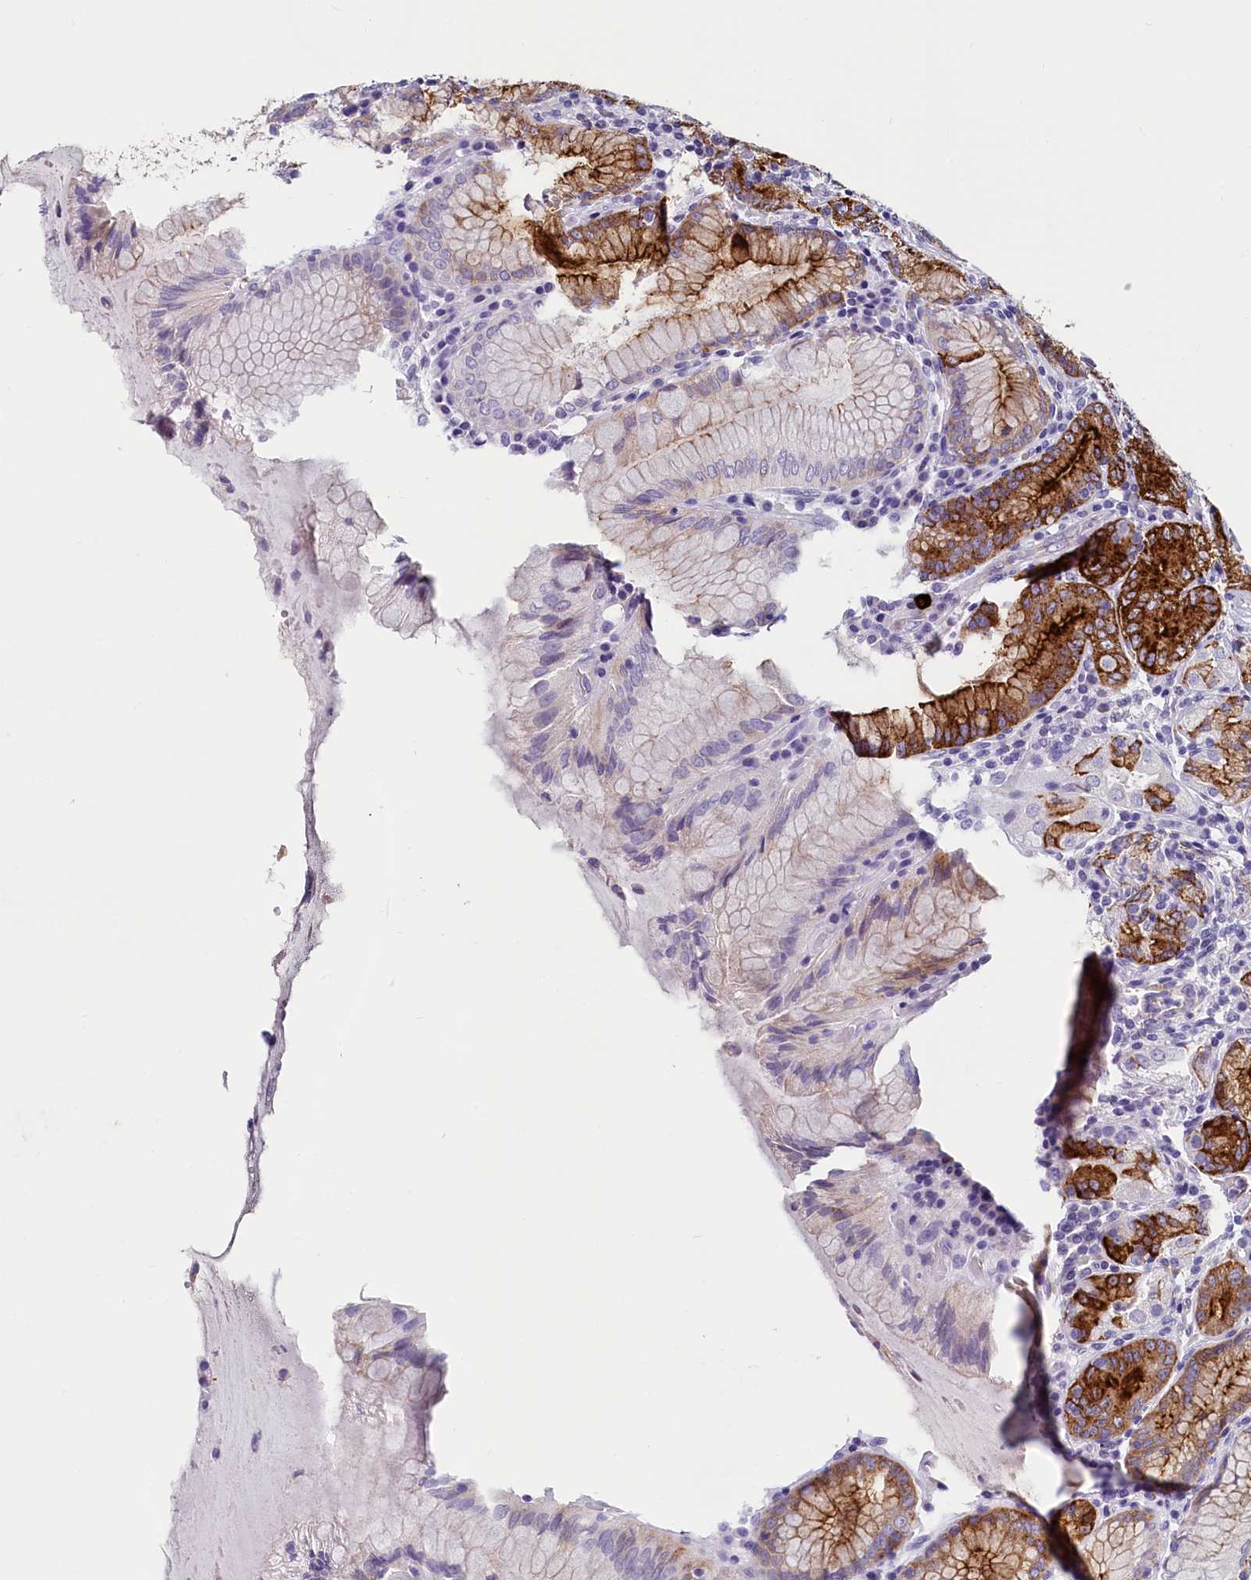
{"staining": {"intensity": "strong", "quantity": "25%-75%", "location": "cytoplasmic/membranous"}, "tissue": "stomach", "cell_type": "Glandular cells", "image_type": "normal", "snomed": [{"axis": "morphology", "description": "Normal tissue, NOS"}, {"axis": "topography", "description": "Stomach, upper"}, {"axis": "topography", "description": "Stomach, lower"}], "caption": "Immunohistochemical staining of normal stomach reveals 25%-75% levels of strong cytoplasmic/membranous protein positivity in about 25%-75% of glandular cells.", "gene": "INSC", "patient": {"sex": "female", "age": 76}}